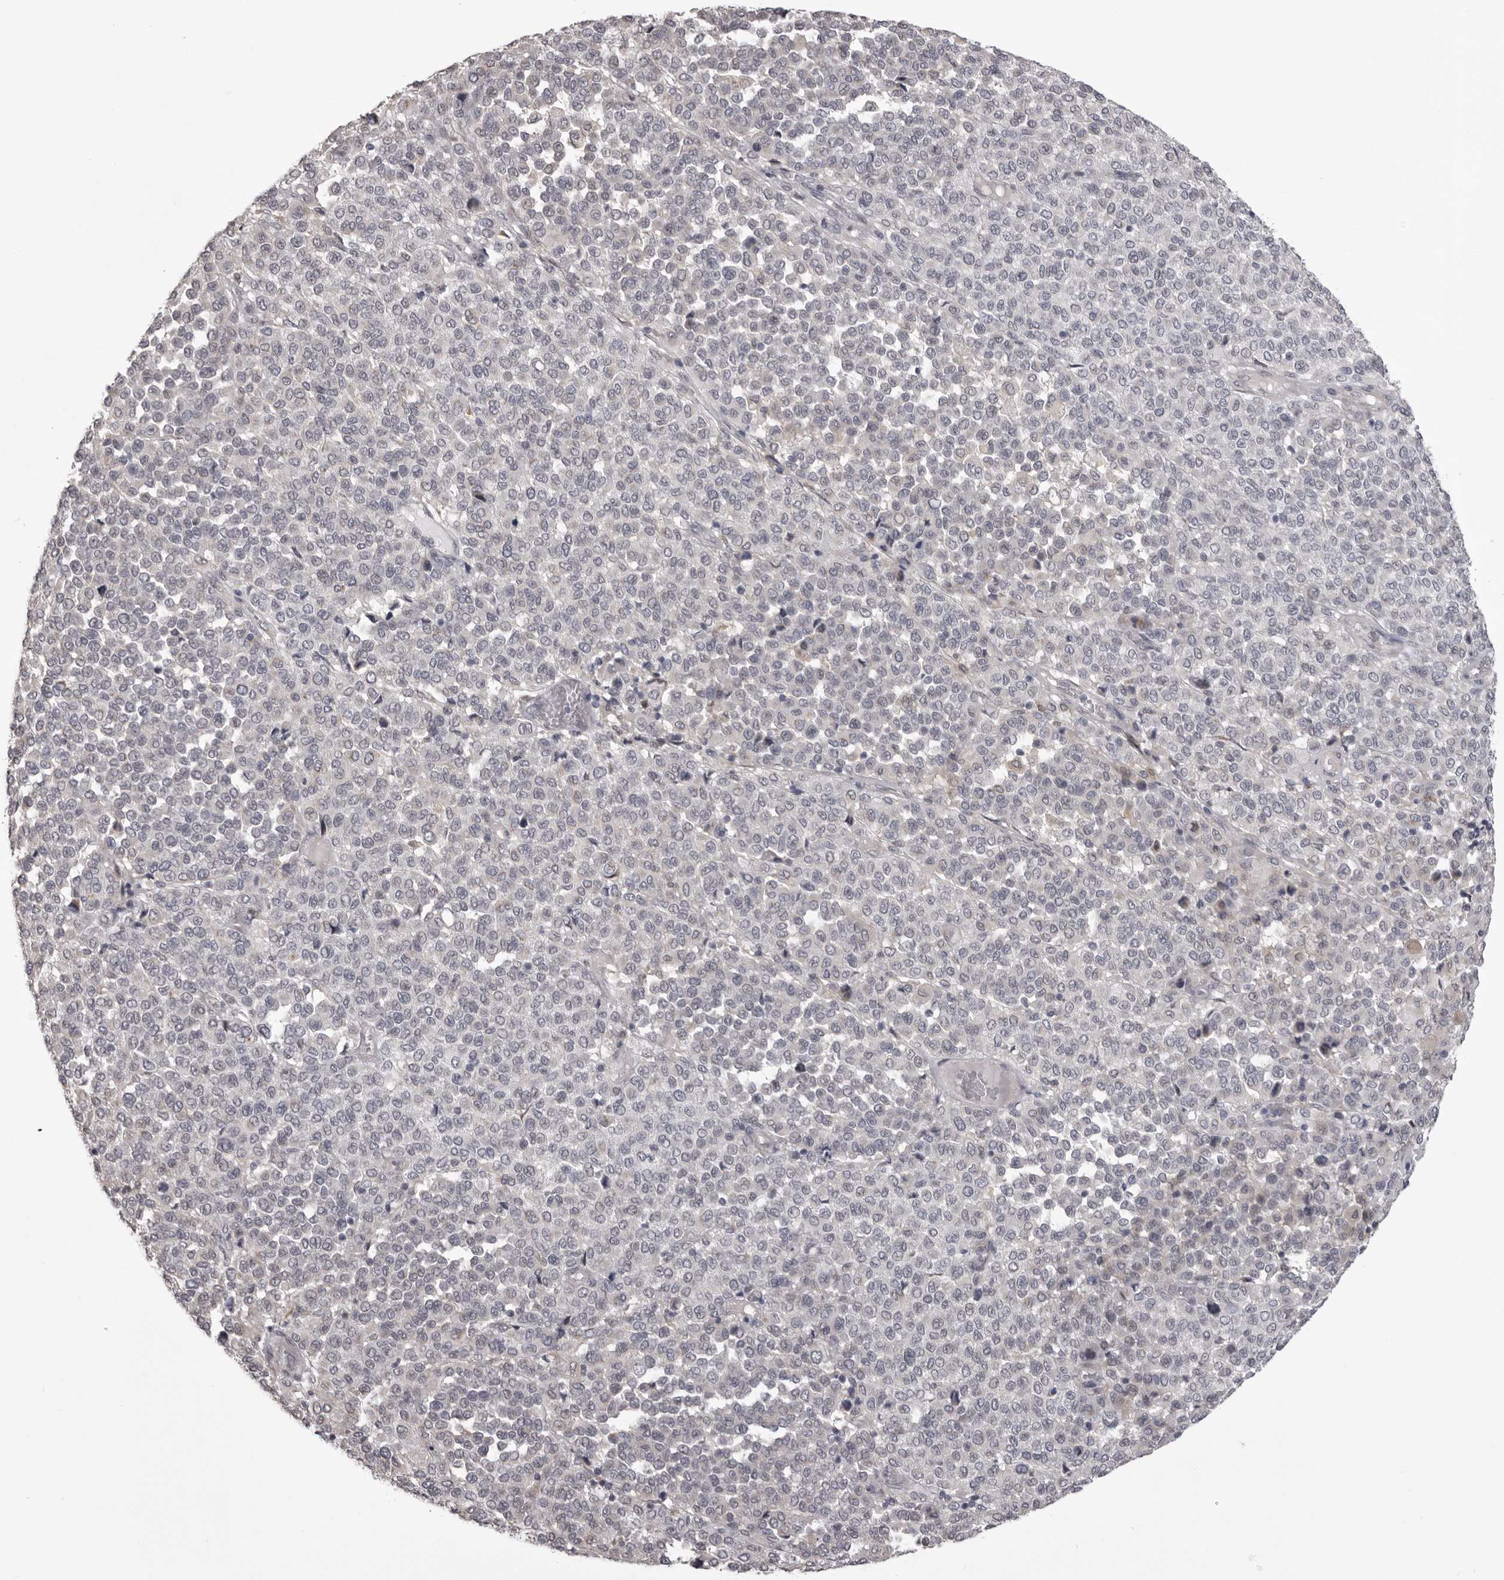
{"staining": {"intensity": "negative", "quantity": "none", "location": "none"}, "tissue": "melanoma", "cell_type": "Tumor cells", "image_type": "cancer", "snomed": [{"axis": "morphology", "description": "Malignant melanoma, Metastatic site"}, {"axis": "topography", "description": "Pancreas"}], "caption": "Immunohistochemical staining of malignant melanoma (metastatic site) exhibits no significant positivity in tumor cells.", "gene": "NCEH1", "patient": {"sex": "female", "age": 30}}